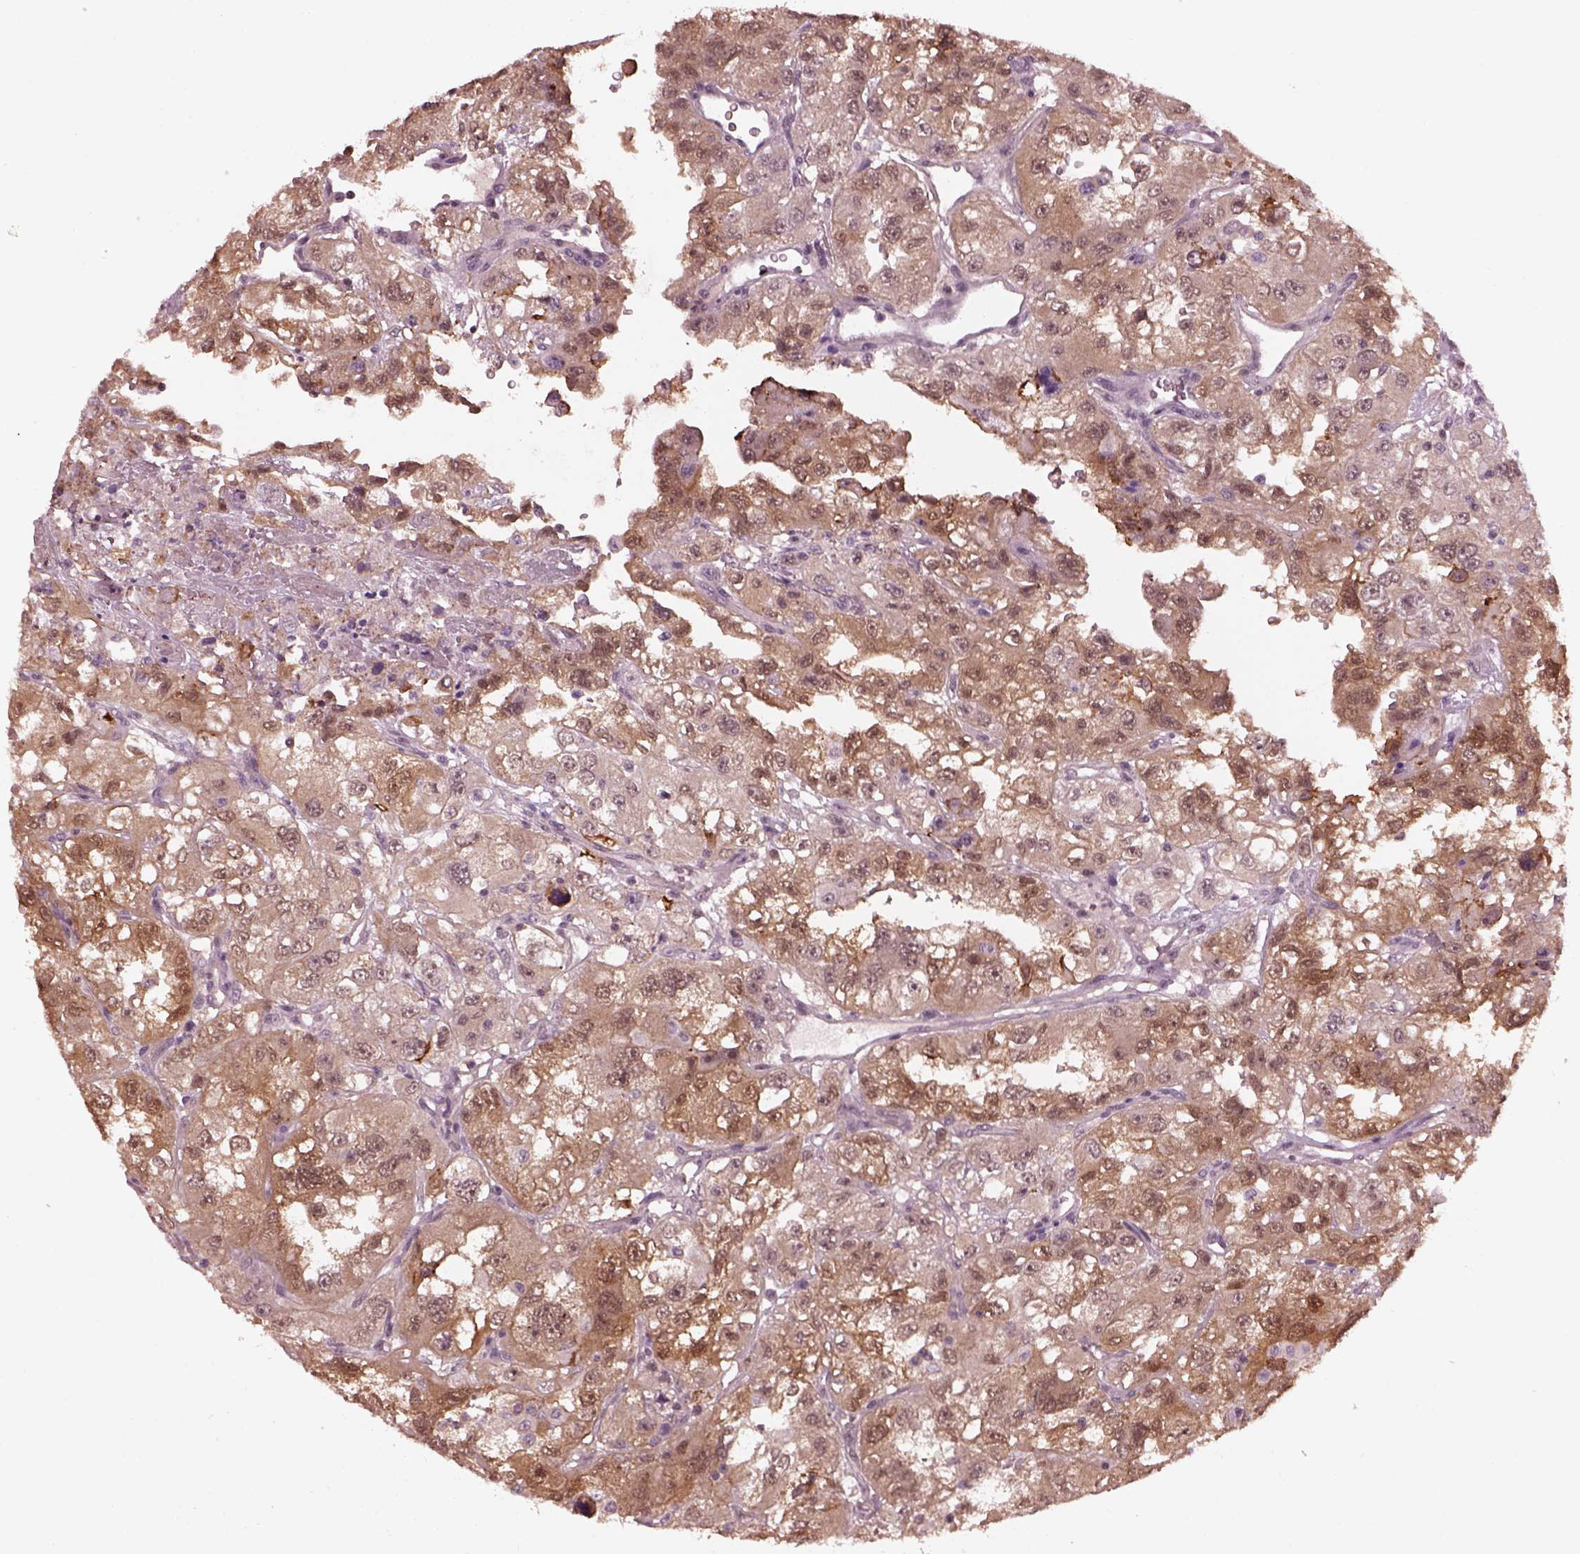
{"staining": {"intensity": "moderate", "quantity": ">75%", "location": "cytoplasmic/membranous,nuclear"}, "tissue": "renal cancer", "cell_type": "Tumor cells", "image_type": "cancer", "snomed": [{"axis": "morphology", "description": "Adenocarcinoma, NOS"}, {"axis": "topography", "description": "Kidney"}], "caption": "IHC of human renal adenocarcinoma shows medium levels of moderate cytoplasmic/membranous and nuclear expression in about >75% of tumor cells. (Stains: DAB (3,3'-diaminobenzidine) in brown, nuclei in blue, Microscopy: brightfield microscopy at high magnification).", "gene": "SRI", "patient": {"sex": "male", "age": 64}}